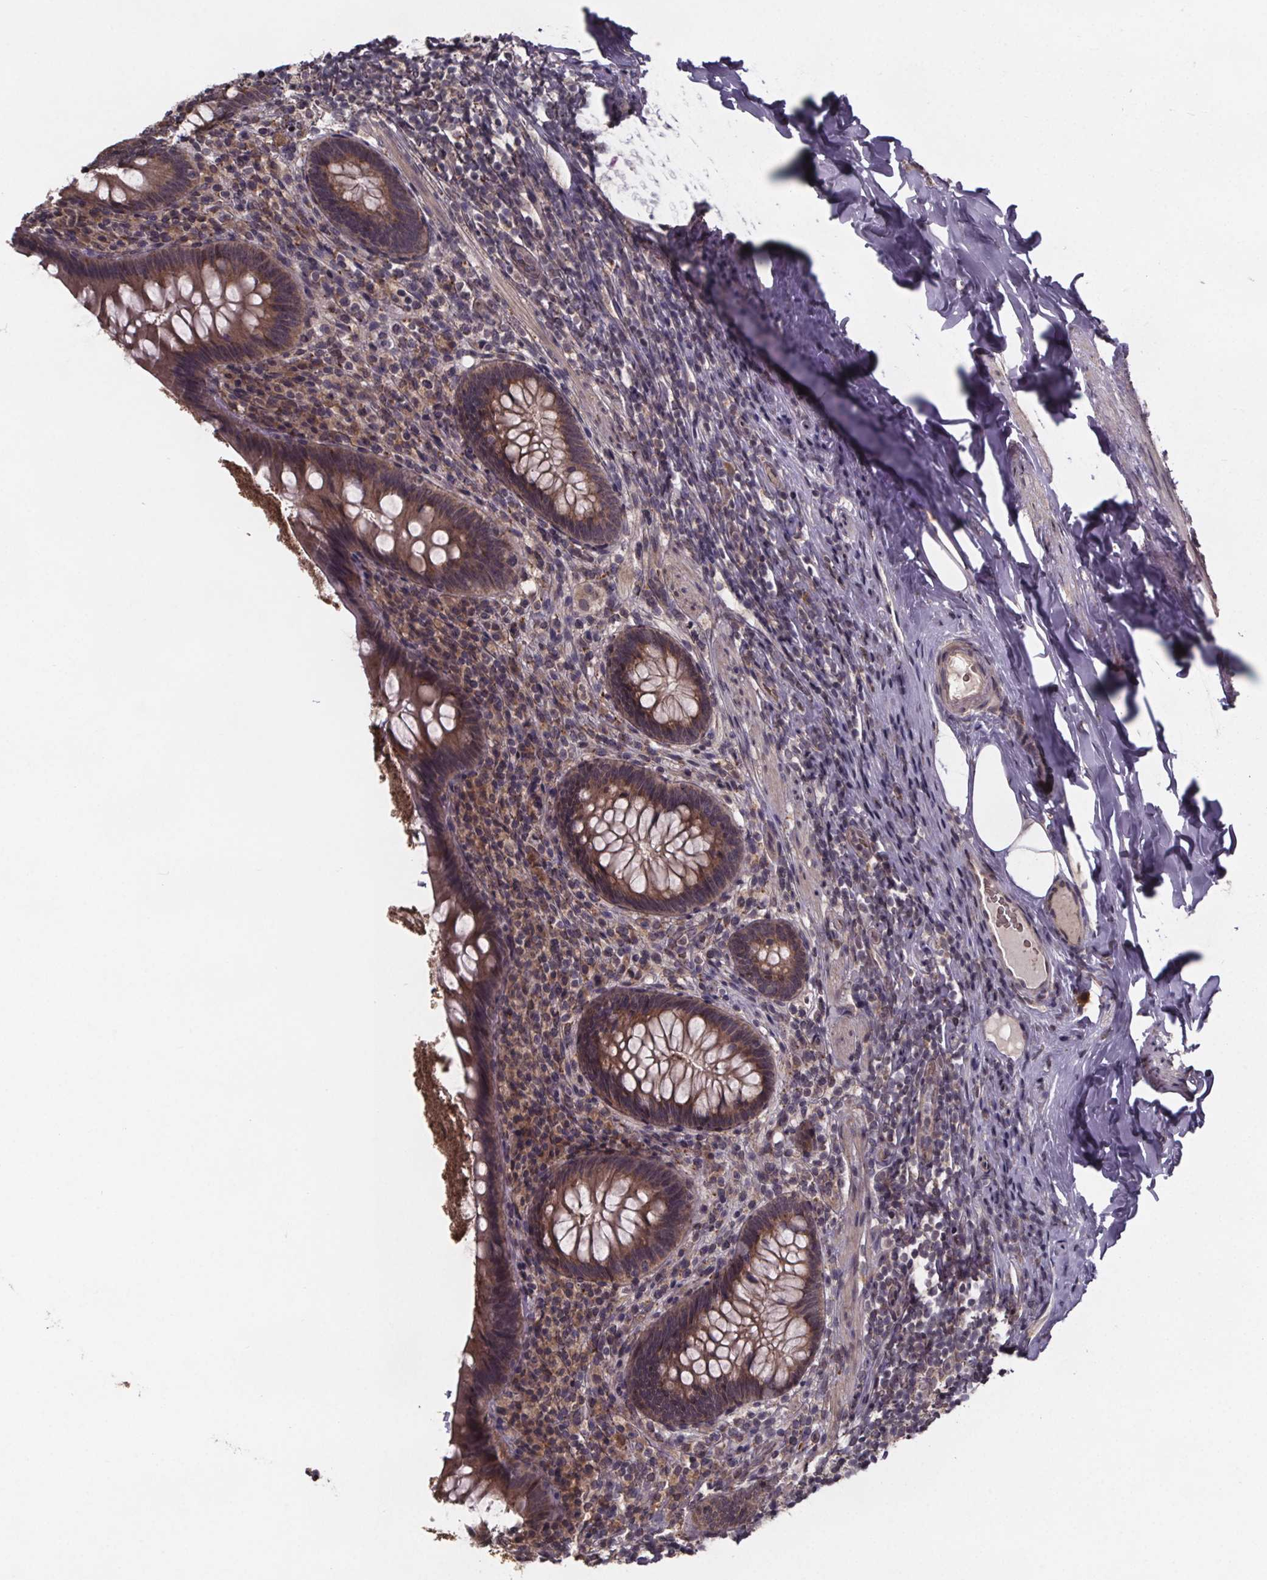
{"staining": {"intensity": "strong", "quantity": ">75%", "location": "cytoplasmic/membranous"}, "tissue": "appendix", "cell_type": "Glandular cells", "image_type": "normal", "snomed": [{"axis": "morphology", "description": "Normal tissue, NOS"}, {"axis": "topography", "description": "Appendix"}], "caption": "Strong cytoplasmic/membranous positivity is present in approximately >75% of glandular cells in unremarkable appendix.", "gene": "SAT1", "patient": {"sex": "male", "age": 47}}